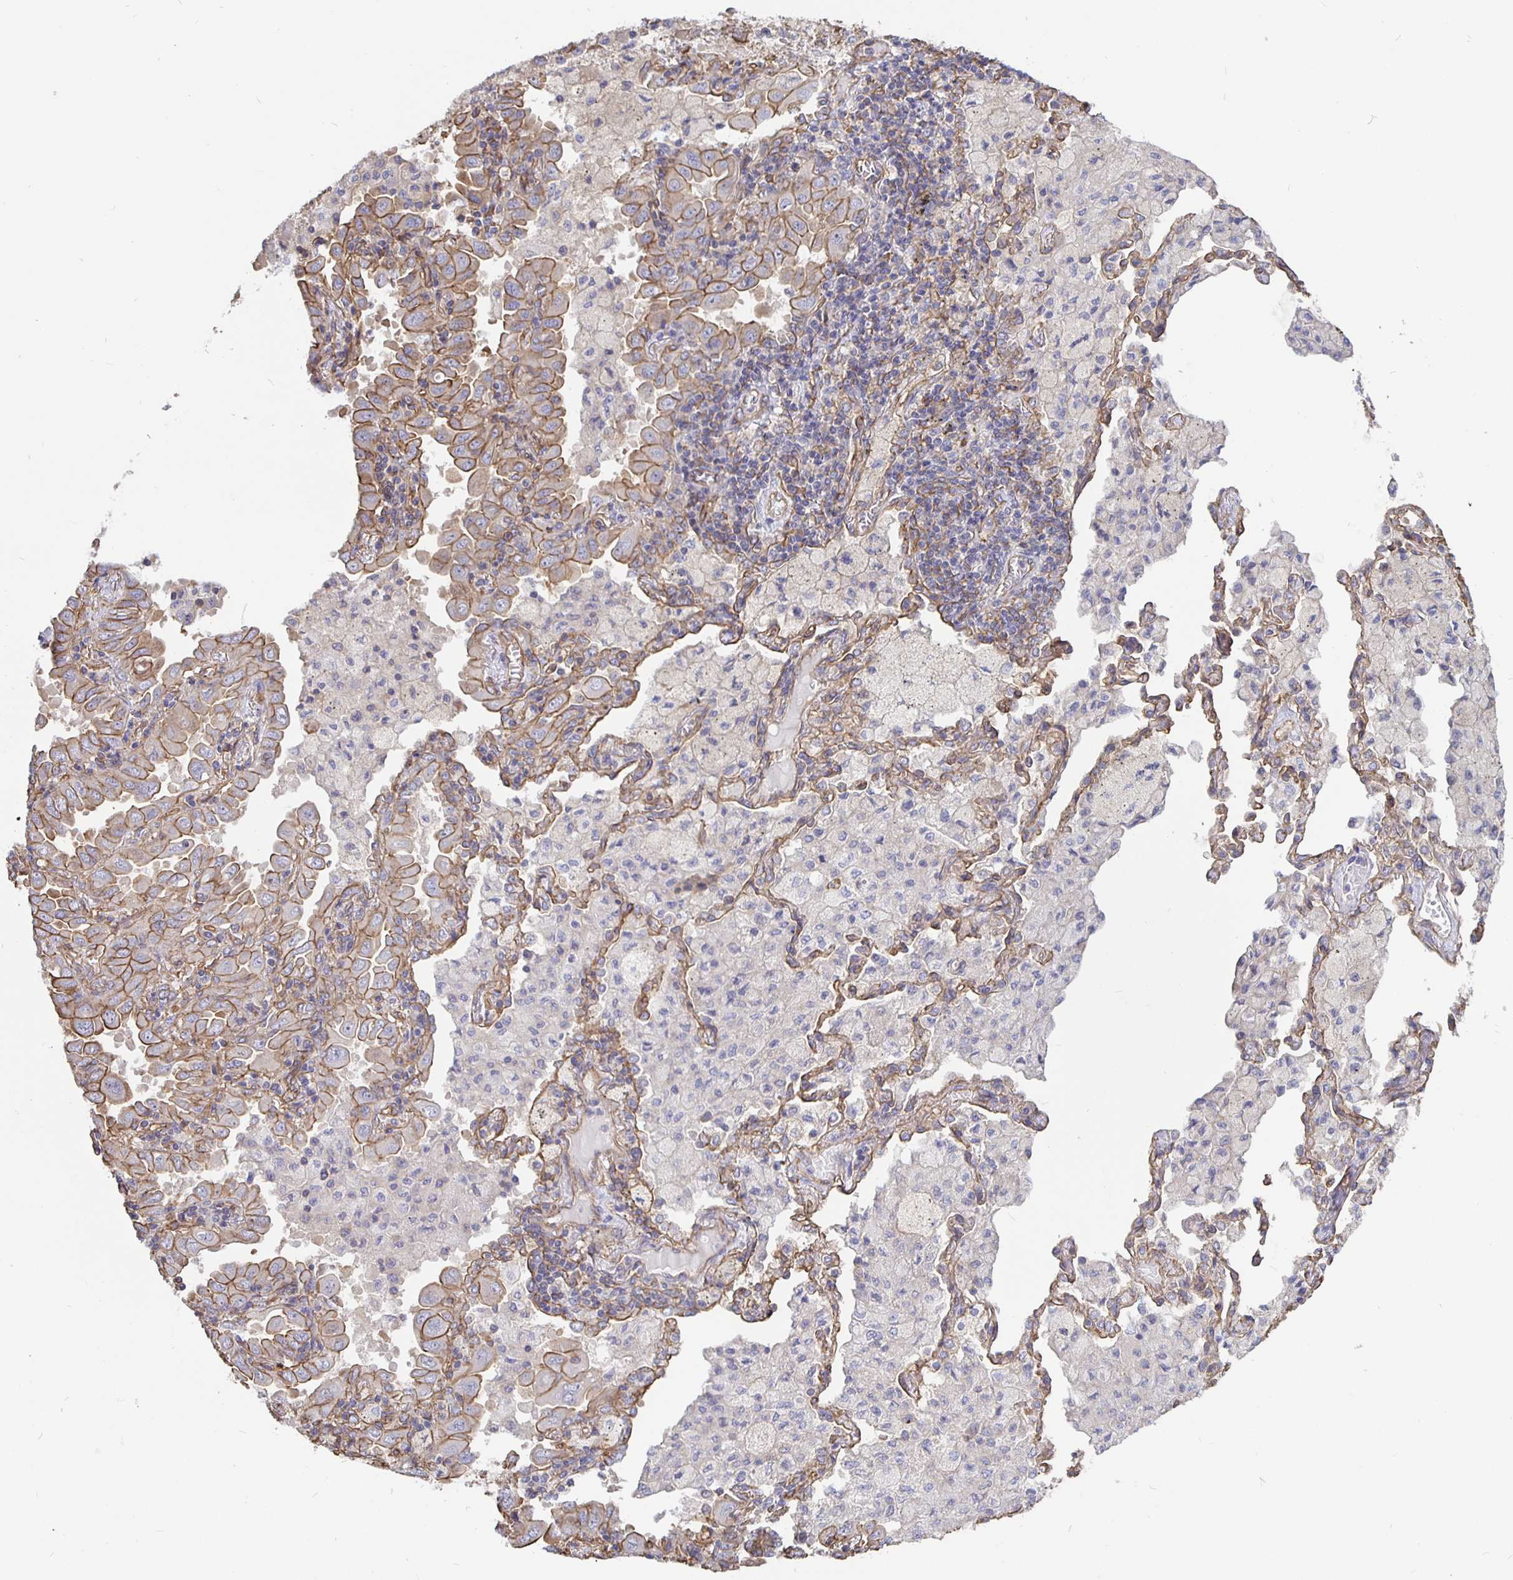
{"staining": {"intensity": "moderate", "quantity": "25%-75%", "location": "cytoplasmic/membranous"}, "tissue": "lung cancer", "cell_type": "Tumor cells", "image_type": "cancer", "snomed": [{"axis": "morphology", "description": "Adenocarcinoma, NOS"}, {"axis": "topography", "description": "Lung"}], "caption": "Immunohistochemistry staining of adenocarcinoma (lung), which reveals medium levels of moderate cytoplasmic/membranous staining in about 25%-75% of tumor cells indicating moderate cytoplasmic/membranous protein positivity. The staining was performed using DAB (3,3'-diaminobenzidine) (brown) for protein detection and nuclei were counterstained in hematoxylin (blue).", "gene": "ARHGEF39", "patient": {"sex": "male", "age": 64}}